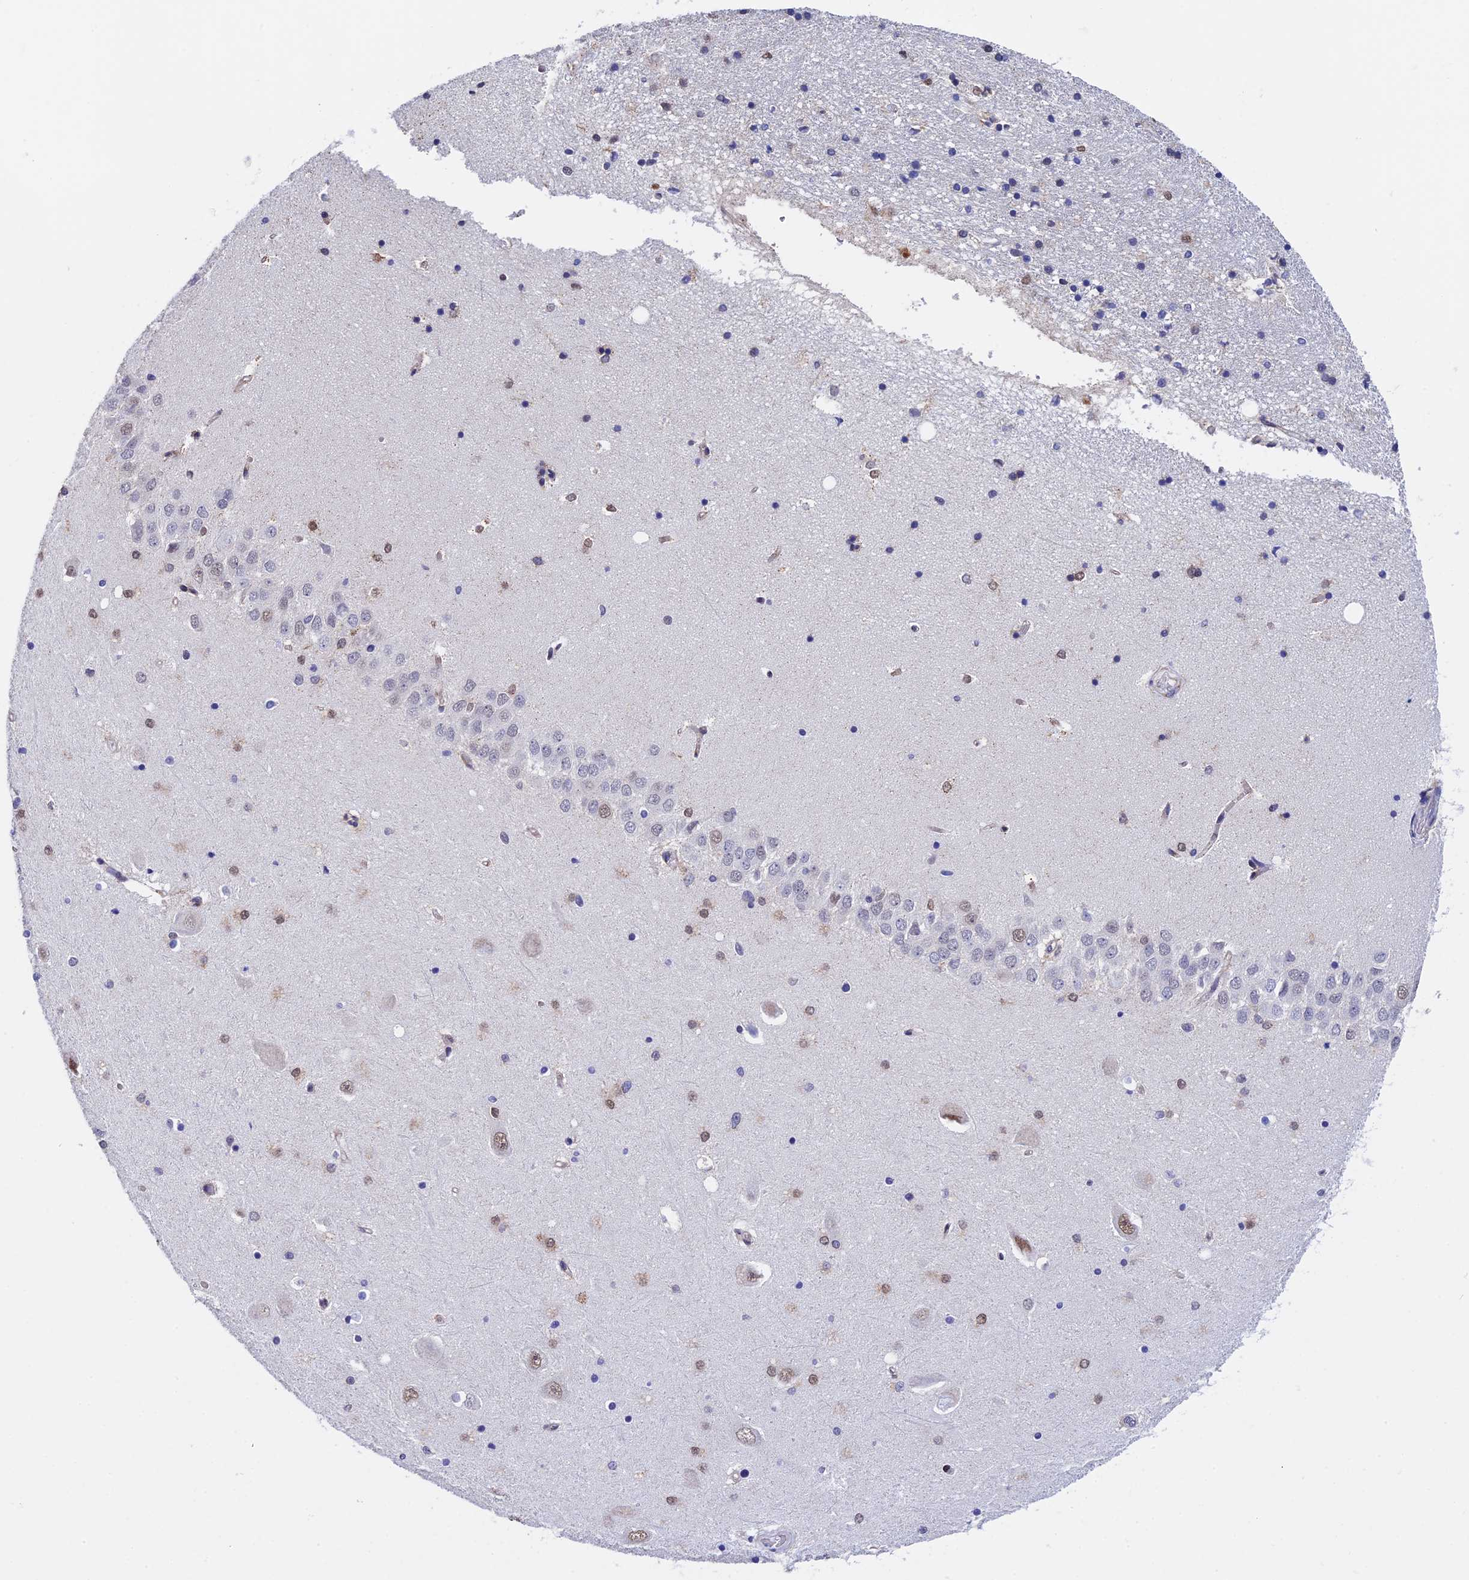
{"staining": {"intensity": "moderate", "quantity": "<25%", "location": "nuclear"}, "tissue": "hippocampus", "cell_type": "Glial cells", "image_type": "normal", "snomed": [{"axis": "morphology", "description": "Normal tissue, NOS"}, {"axis": "topography", "description": "Hippocampus"}], "caption": "The micrograph displays immunohistochemical staining of normal hippocampus. There is moderate nuclear expression is seen in approximately <25% of glial cells.", "gene": "SLC9A5", "patient": {"sex": "male", "age": 45}}